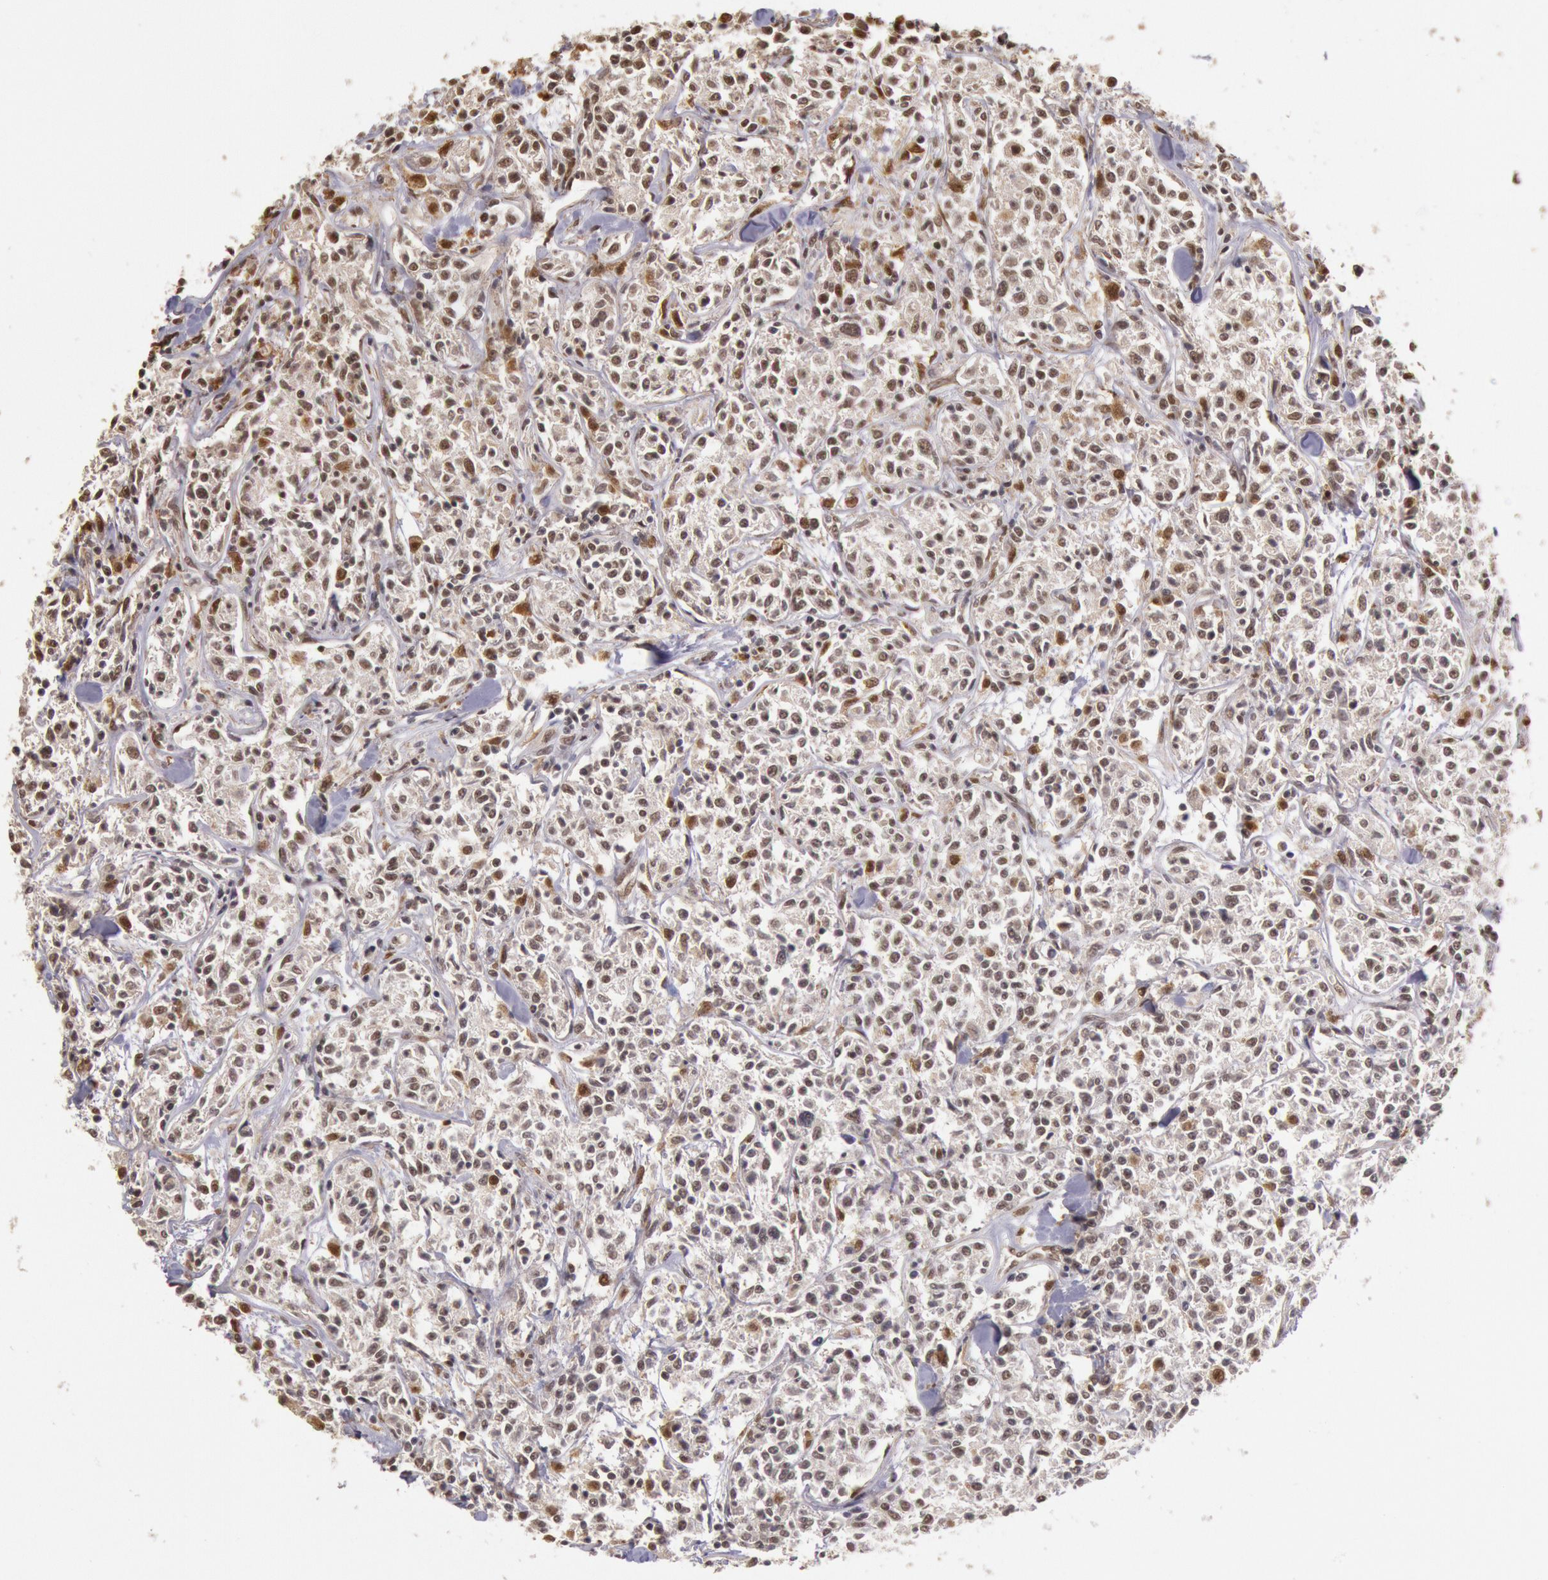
{"staining": {"intensity": "weak", "quantity": "25%-75%", "location": "nuclear"}, "tissue": "lymphoma", "cell_type": "Tumor cells", "image_type": "cancer", "snomed": [{"axis": "morphology", "description": "Malignant lymphoma, non-Hodgkin's type, Low grade"}, {"axis": "topography", "description": "Small intestine"}], "caption": "Brown immunohistochemical staining in human lymphoma demonstrates weak nuclear expression in about 25%-75% of tumor cells.", "gene": "LIG4", "patient": {"sex": "female", "age": 59}}